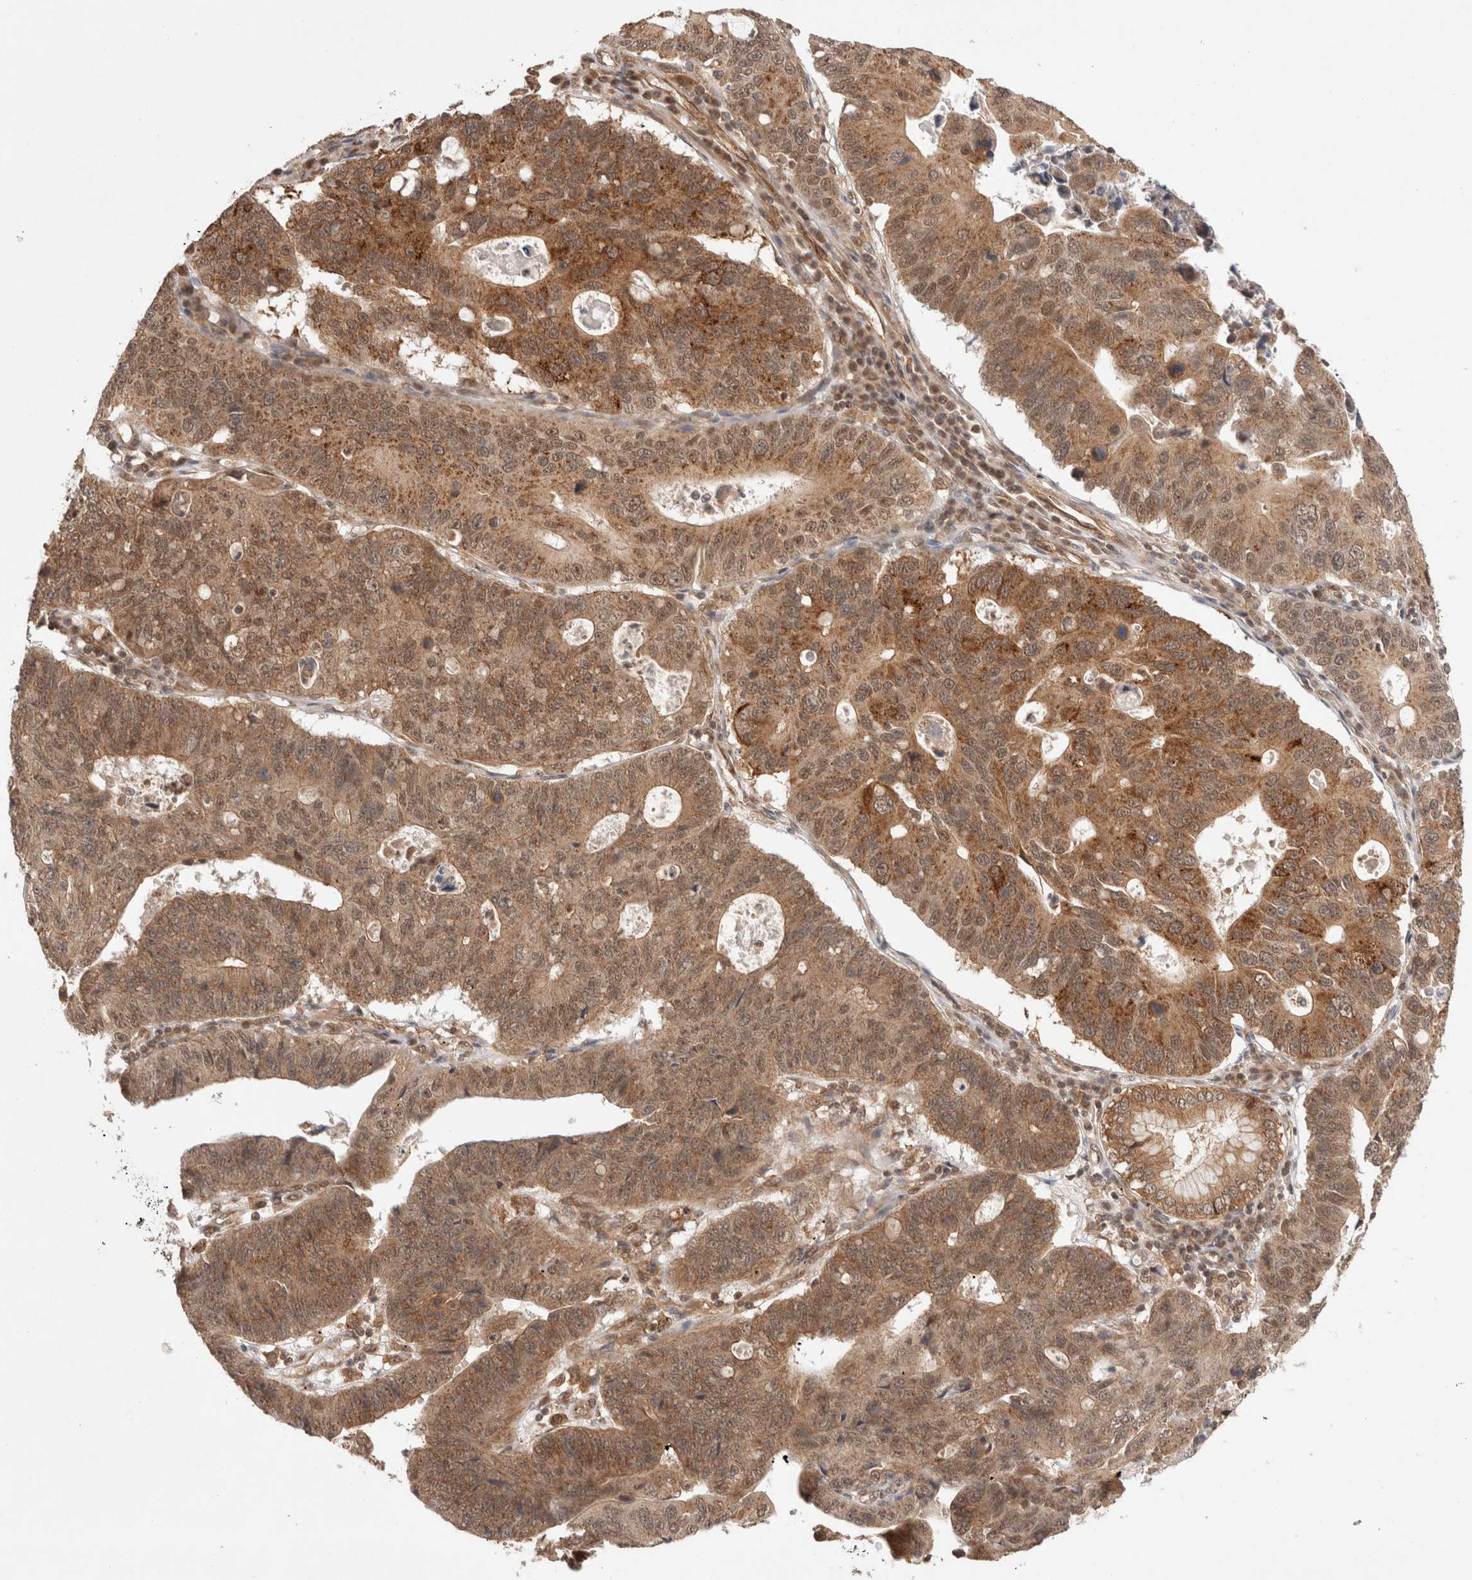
{"staining": {"intensity": "moderate", "quantity": ">75%", "location": "cytoplasmic/membranous,nuclear"}, "tissue": "stomach cancer", "cell_type": "Tumor cells", "image_type": "cancer", "snomed": [{"axis": "morphology", "description": "Adenocarcinoma, NOS"}, {"axis": "topography", "description": "Stomach"}], "caption": "The immunohistochemical stain highlights moderate cytoplasmic/membranous and nuclear expression in tumor cells of stomach cancer tissue.", "gene": "SIKE1", "patient": {"sex": "male", "age": 59}}